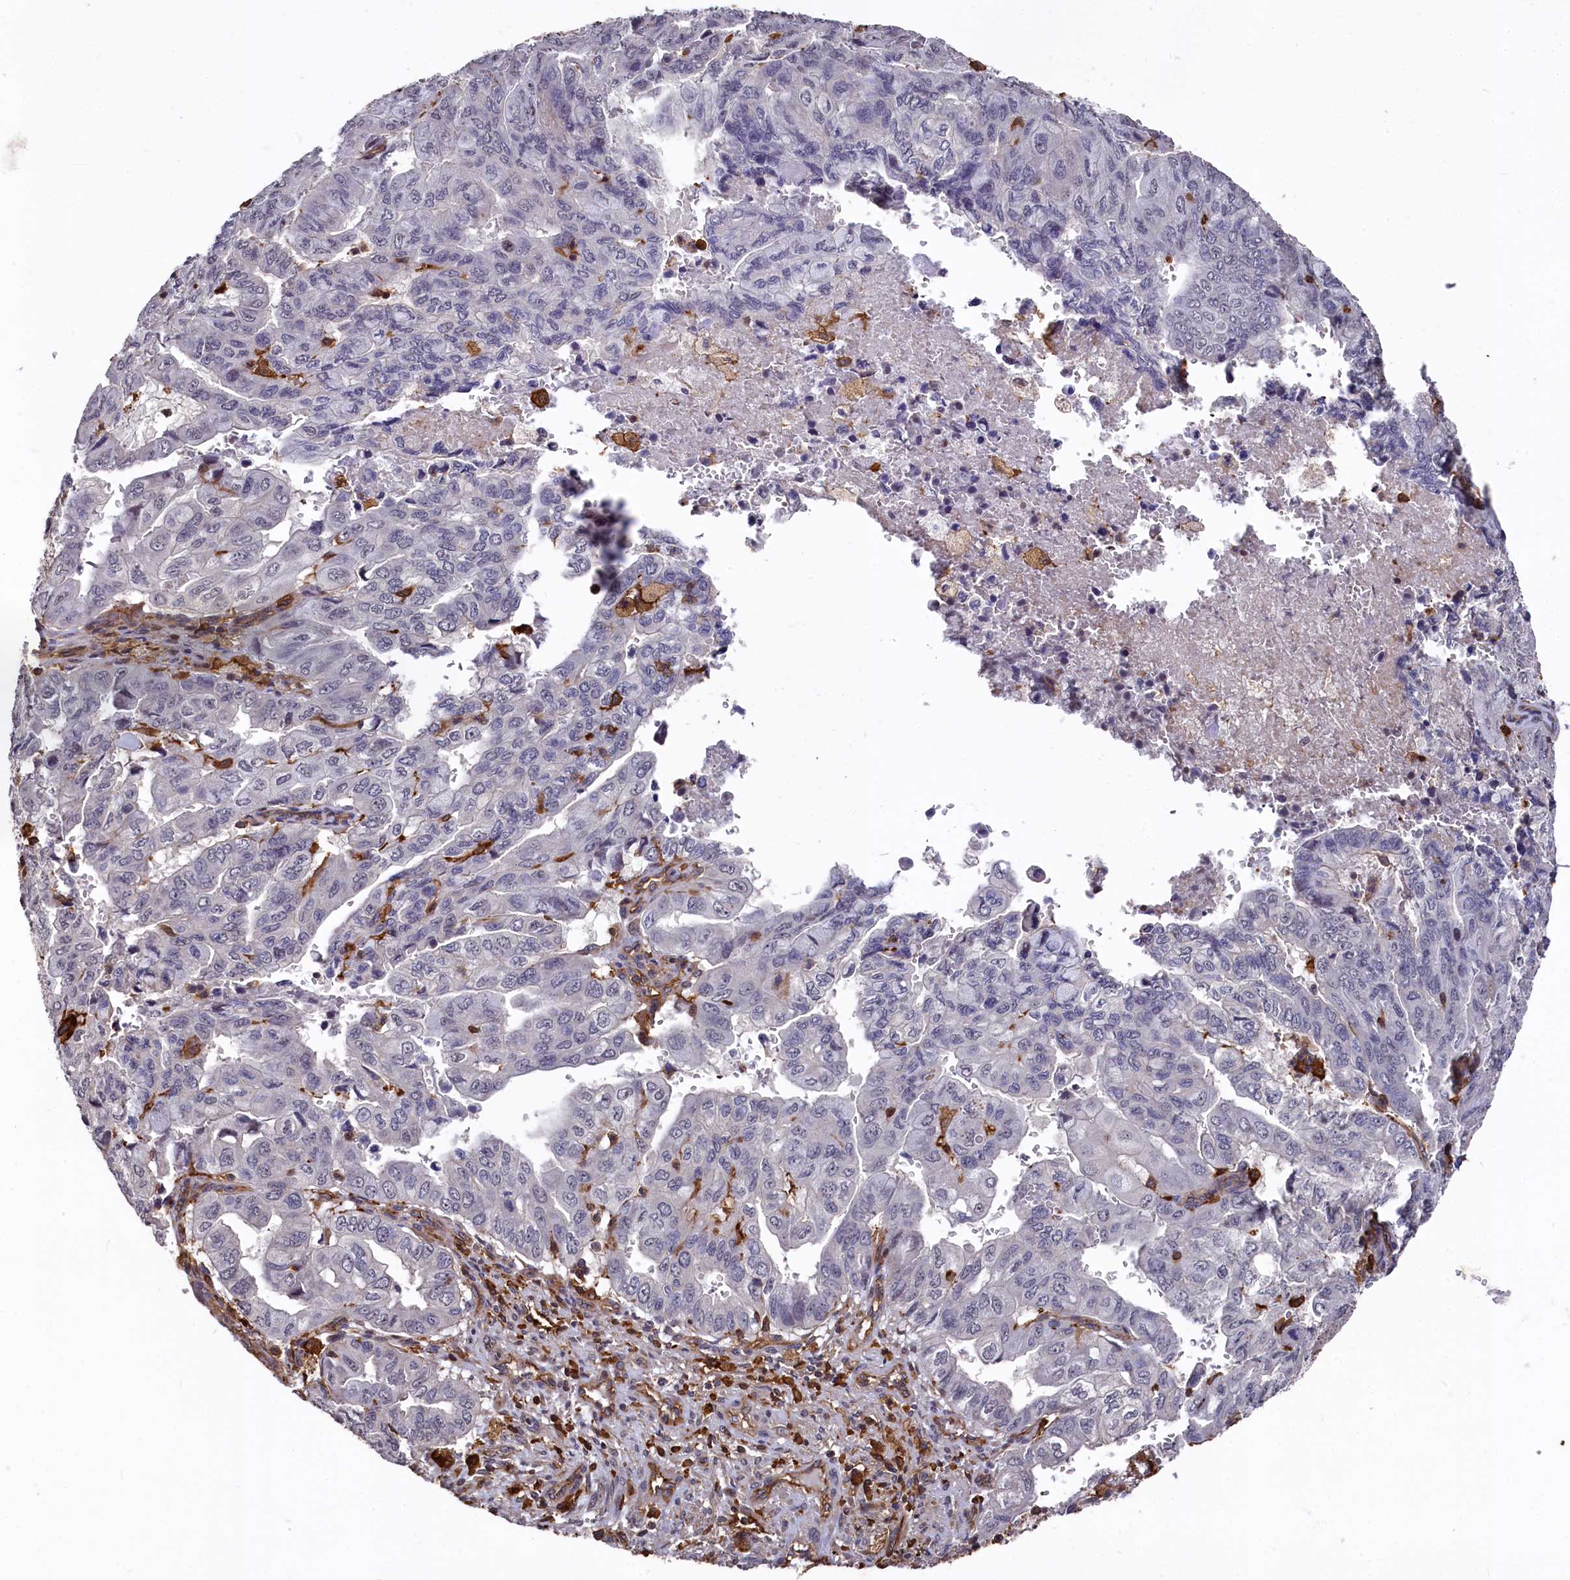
{"staining": {"intensity": "negative", "quantity": "none", "location": "none"}, "tissue": "pancreatic cancer", "cell_type": "Tumor cells", "image_type": "cancer", "snomed": [{"axis": "morphology", "description": "Adenocarcinoma, NOS"}, {"axis": "topography", "description": "Pancreas"}], "caption": "The histopathology image reveals no staining of tumor cells in pancreatic cancer.", "gene": "PLEKHO2", "patient": {"sex": "male", "age": 51}}